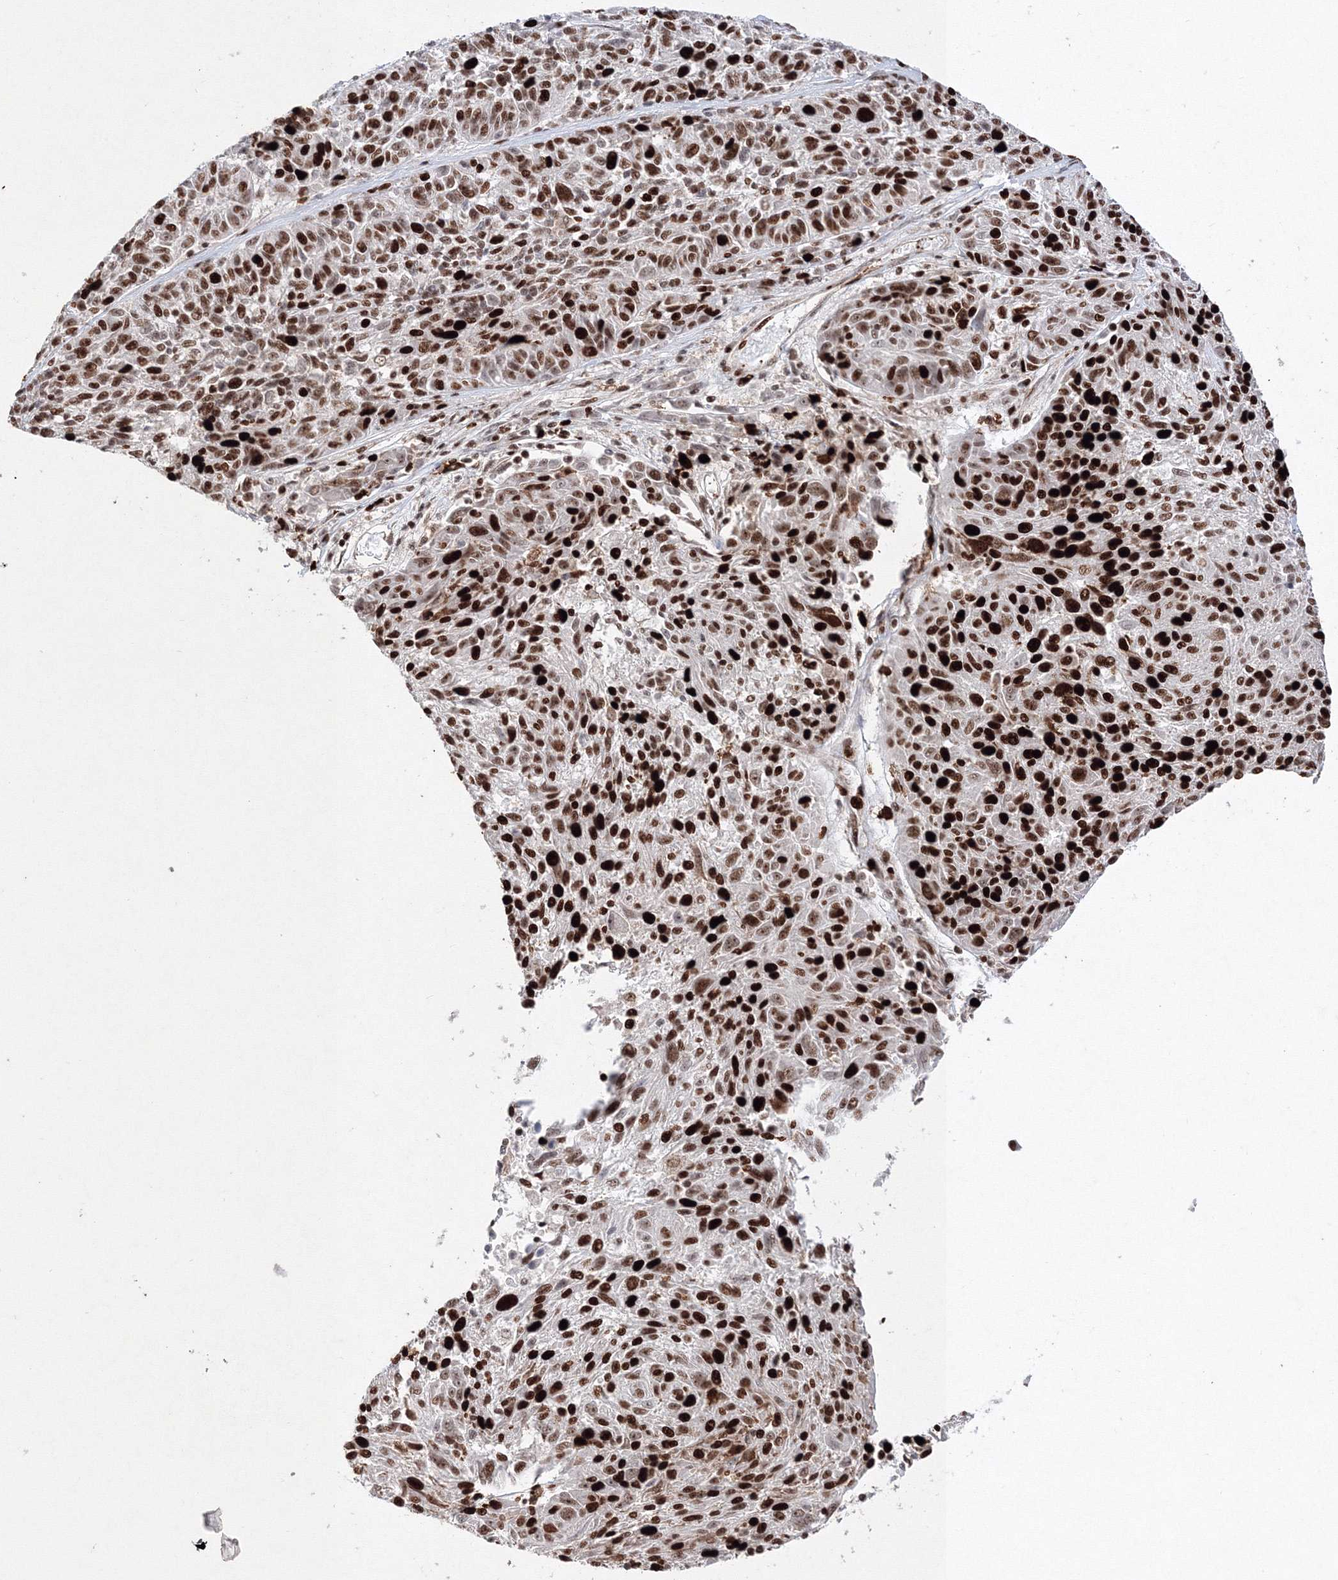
{"staining": {"intensity": "strong", "quantity": ">75%", "location": "nuclear"}, "tissue": "melanoma", "cell_type": "Tumor cells", "image_type": "cancer", "snomed": [{"axis": "morphology", "description": "Malignant melanoma, NOS"}, {"axis": "topography", "description": "Skin"}], "caption": "A high-resolution image shows immunohistochemistry (IHC) staining of malignant melanoma, which reveals strong nuclear expression in about >75% of tumor cells.", "gene": "LIG1", "patient": {"sex": "male", "age": 53}}